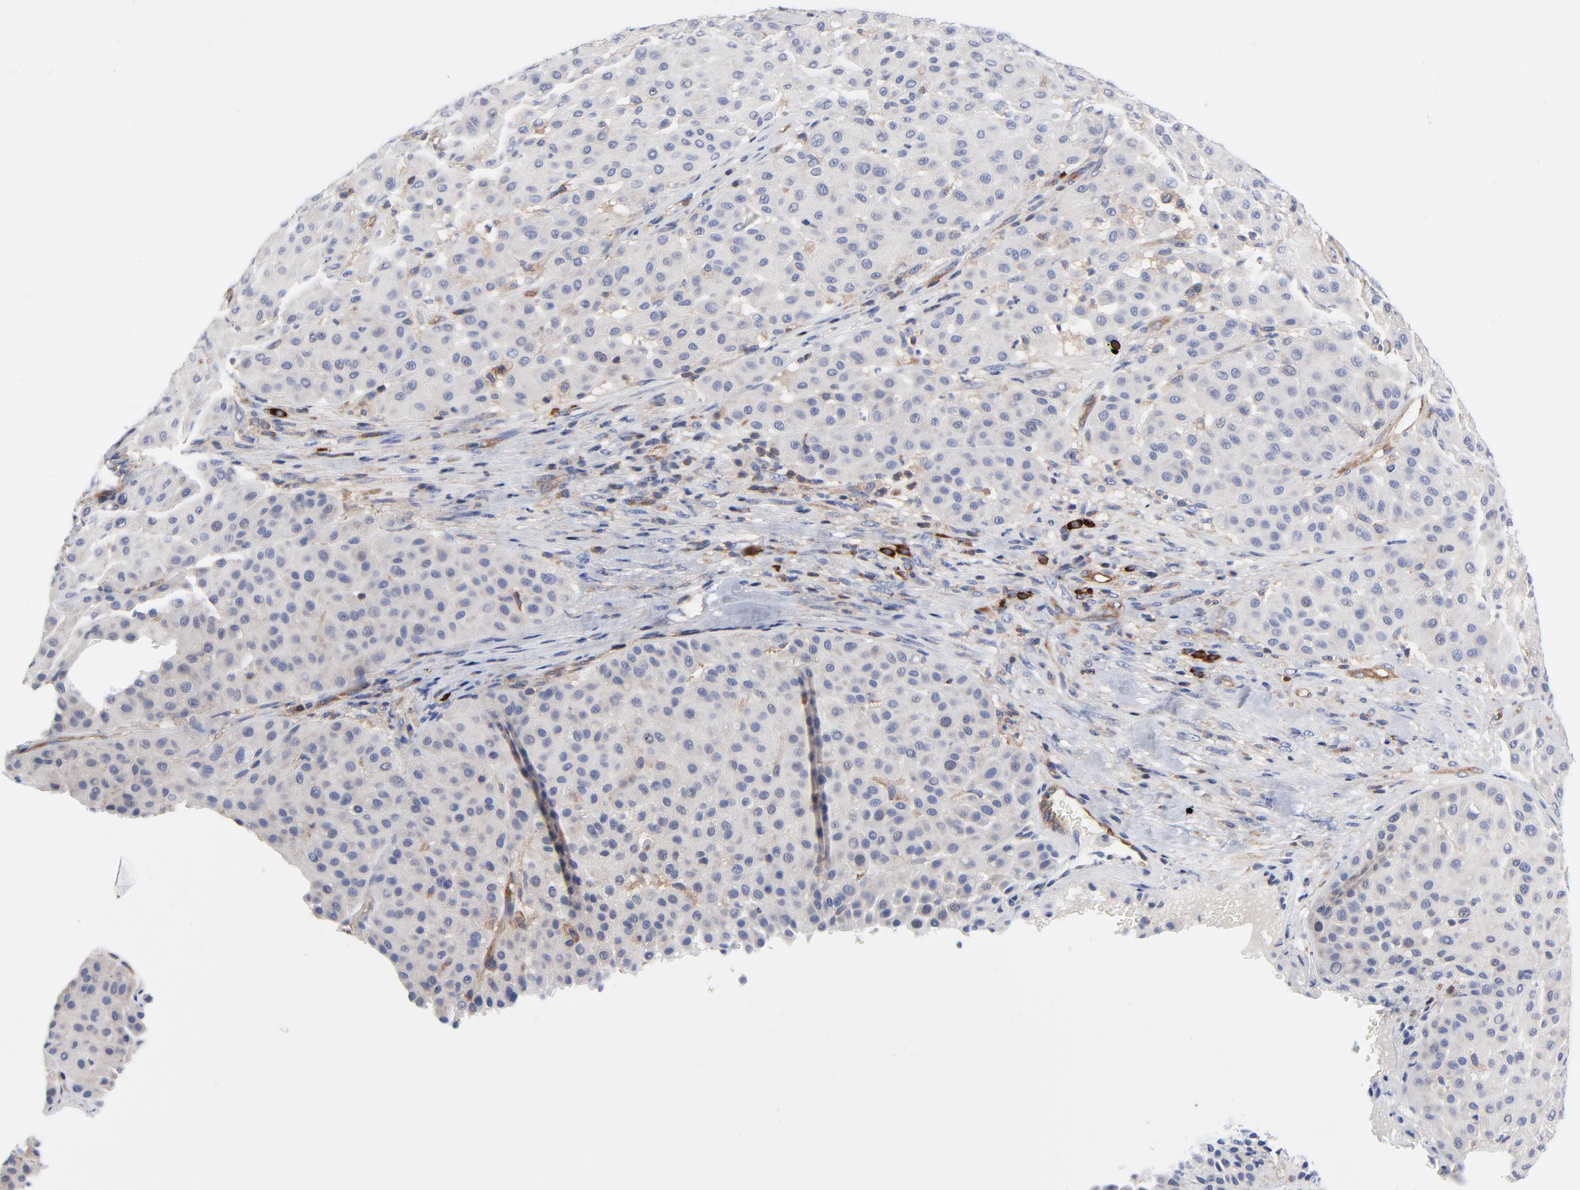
{"staining": {"intensity": "negative", "quantity": "none", "location": "none"}, "tissue": "melanoma", "cell_type": "Tumor cells", "image_type": "cancer", "snomed": [{"axis": "morphology", "description": "Normal tissue, NOS"}, {"axis": "morphology", "description": "Malignant melanoma, Metastatic site"}, {"axis": "topography", "description": "Skin"}], "caption": "This is an IHC histopathology image of melanoma. There is no positivity in tumor cells.", "gene": "CD2AP", "patient": {"sex": "male", "age": 41}}